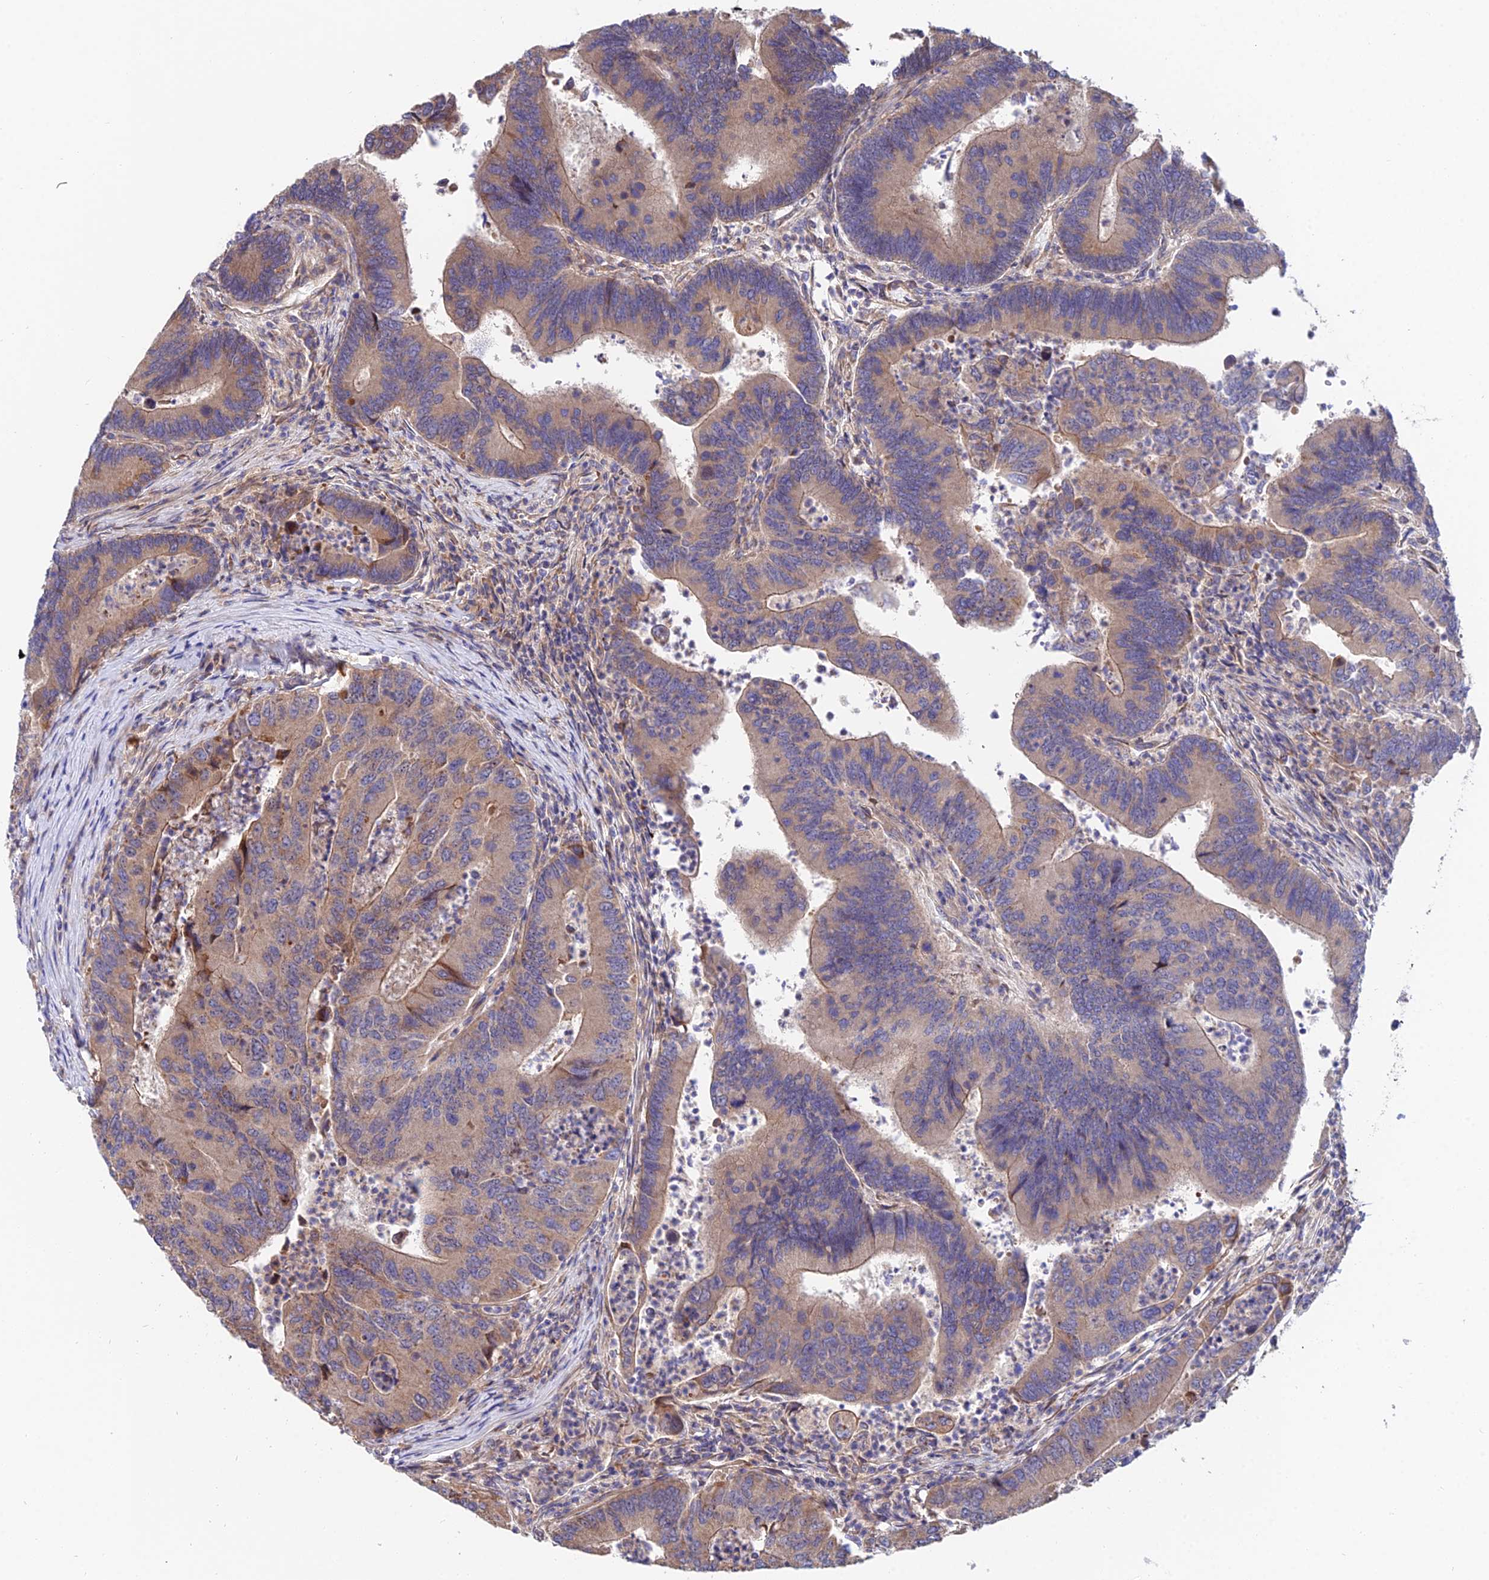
{"staining": {"intensity": "weak", "quantity": "25%-75%", "location": "cytoplasmic/membranous"}, "tissue": "colorectal cancer", "cell_type": "Tumor cells", "image_type": "cancer", "snomed": [{"axis": "morphology", "description": "Adenocarcinoma, NOS"}, {"axis": "topography", "description": "Colon"}], "caption": "DAB (3,3'-diaminobenzidine) immunohistochemical staining of colorectal cancer (adenocarcinoma) displays weak cytoplasmic/membranous protein staining in approximately 25%-75% of tumor cells.", "gene": "CDC37L1", "patient": {"sex": "female", "age": 67}}